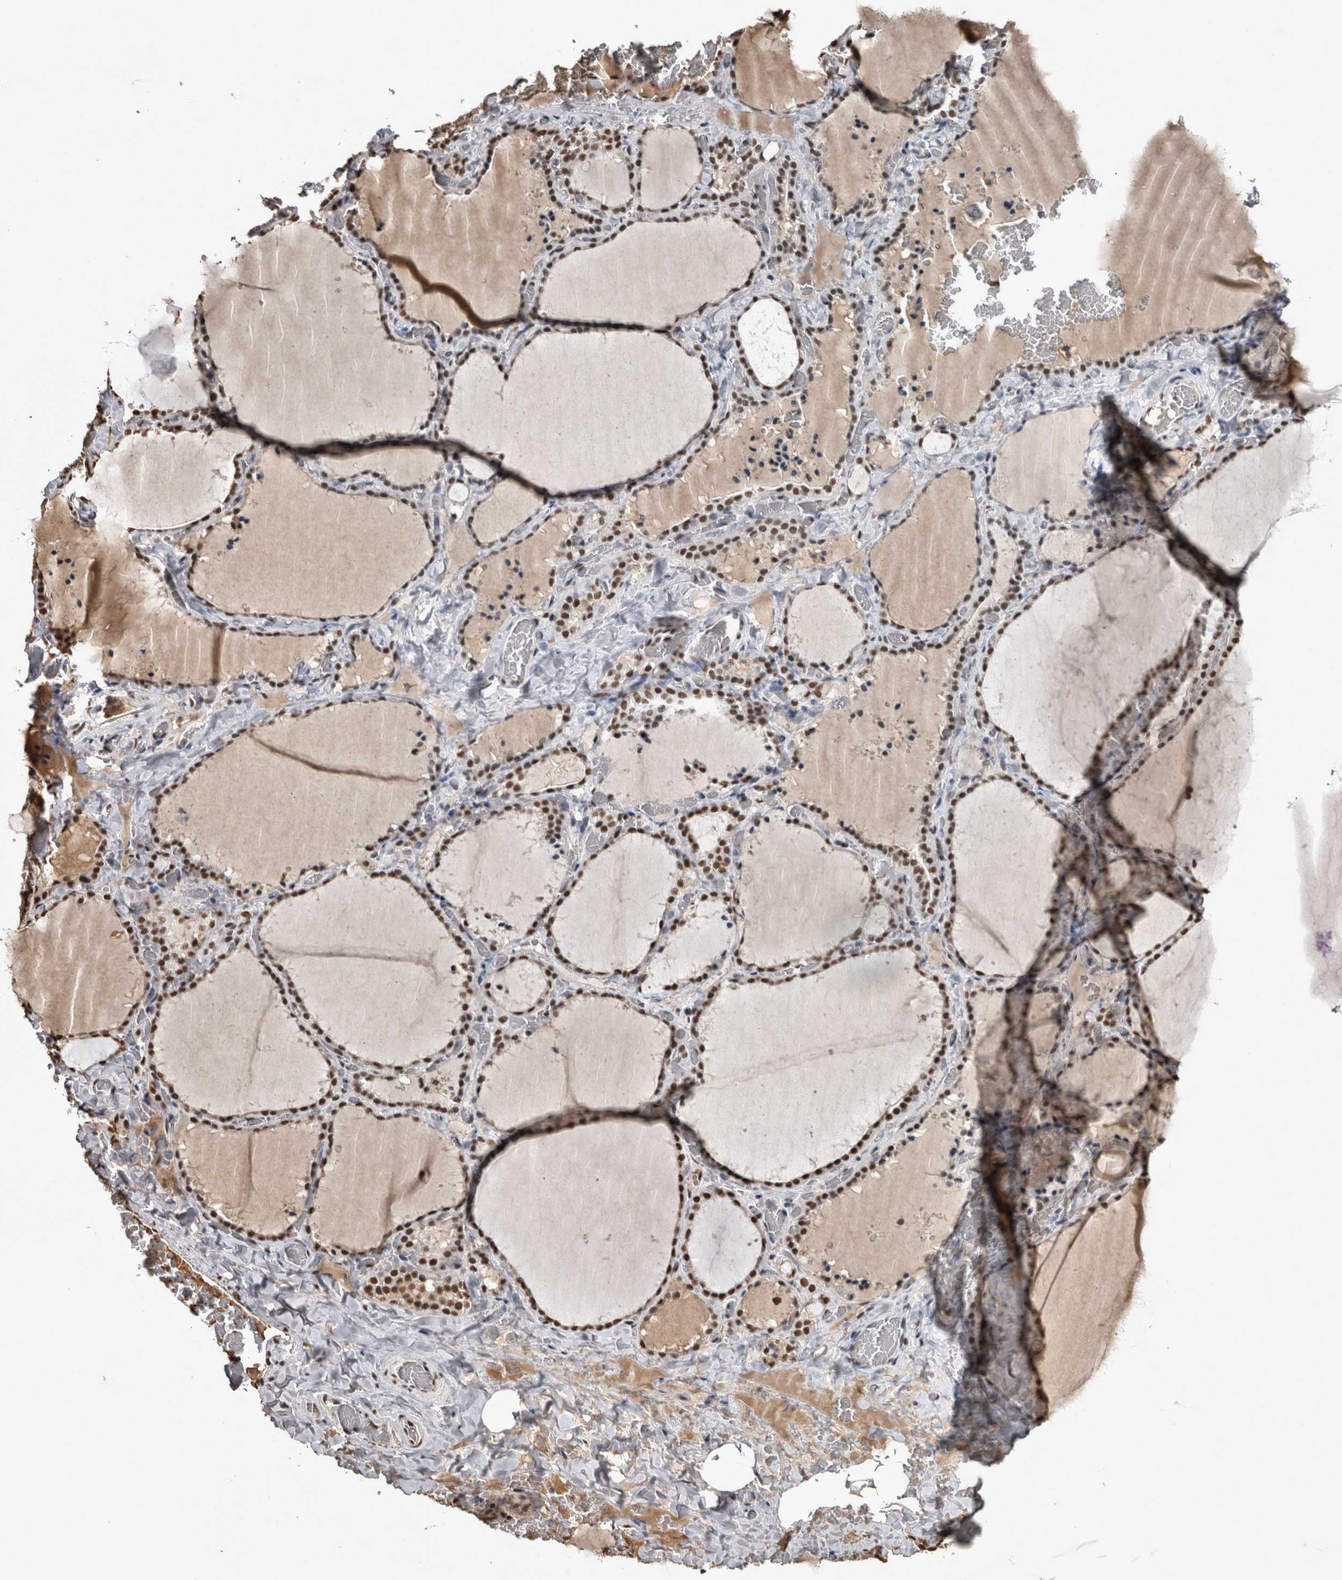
{"staining": {"intensity": "strong", "quantity": ">75%", "location": "nuclear"}, "tissue": "thyroid gland", "cell_type": "Glandular cells", "image_type": "normal", "snomed": [{"axis": "morphology", "description": "Normal tissue, NOS"}, {"axis": "topography", "description": "Thyroid gland"}], "caption": "The histopathology image exhibits staining of unremarkable thyroid gland, revealing strong nuclear protein positivity (brown color) within glandular cells. (DAB (3,3'-diaminobenzidine) IHC, brown staining for protein, blue staining for nuclei).", "gene": "TGS1", "patient": {"sex": "female", "age": 22}}